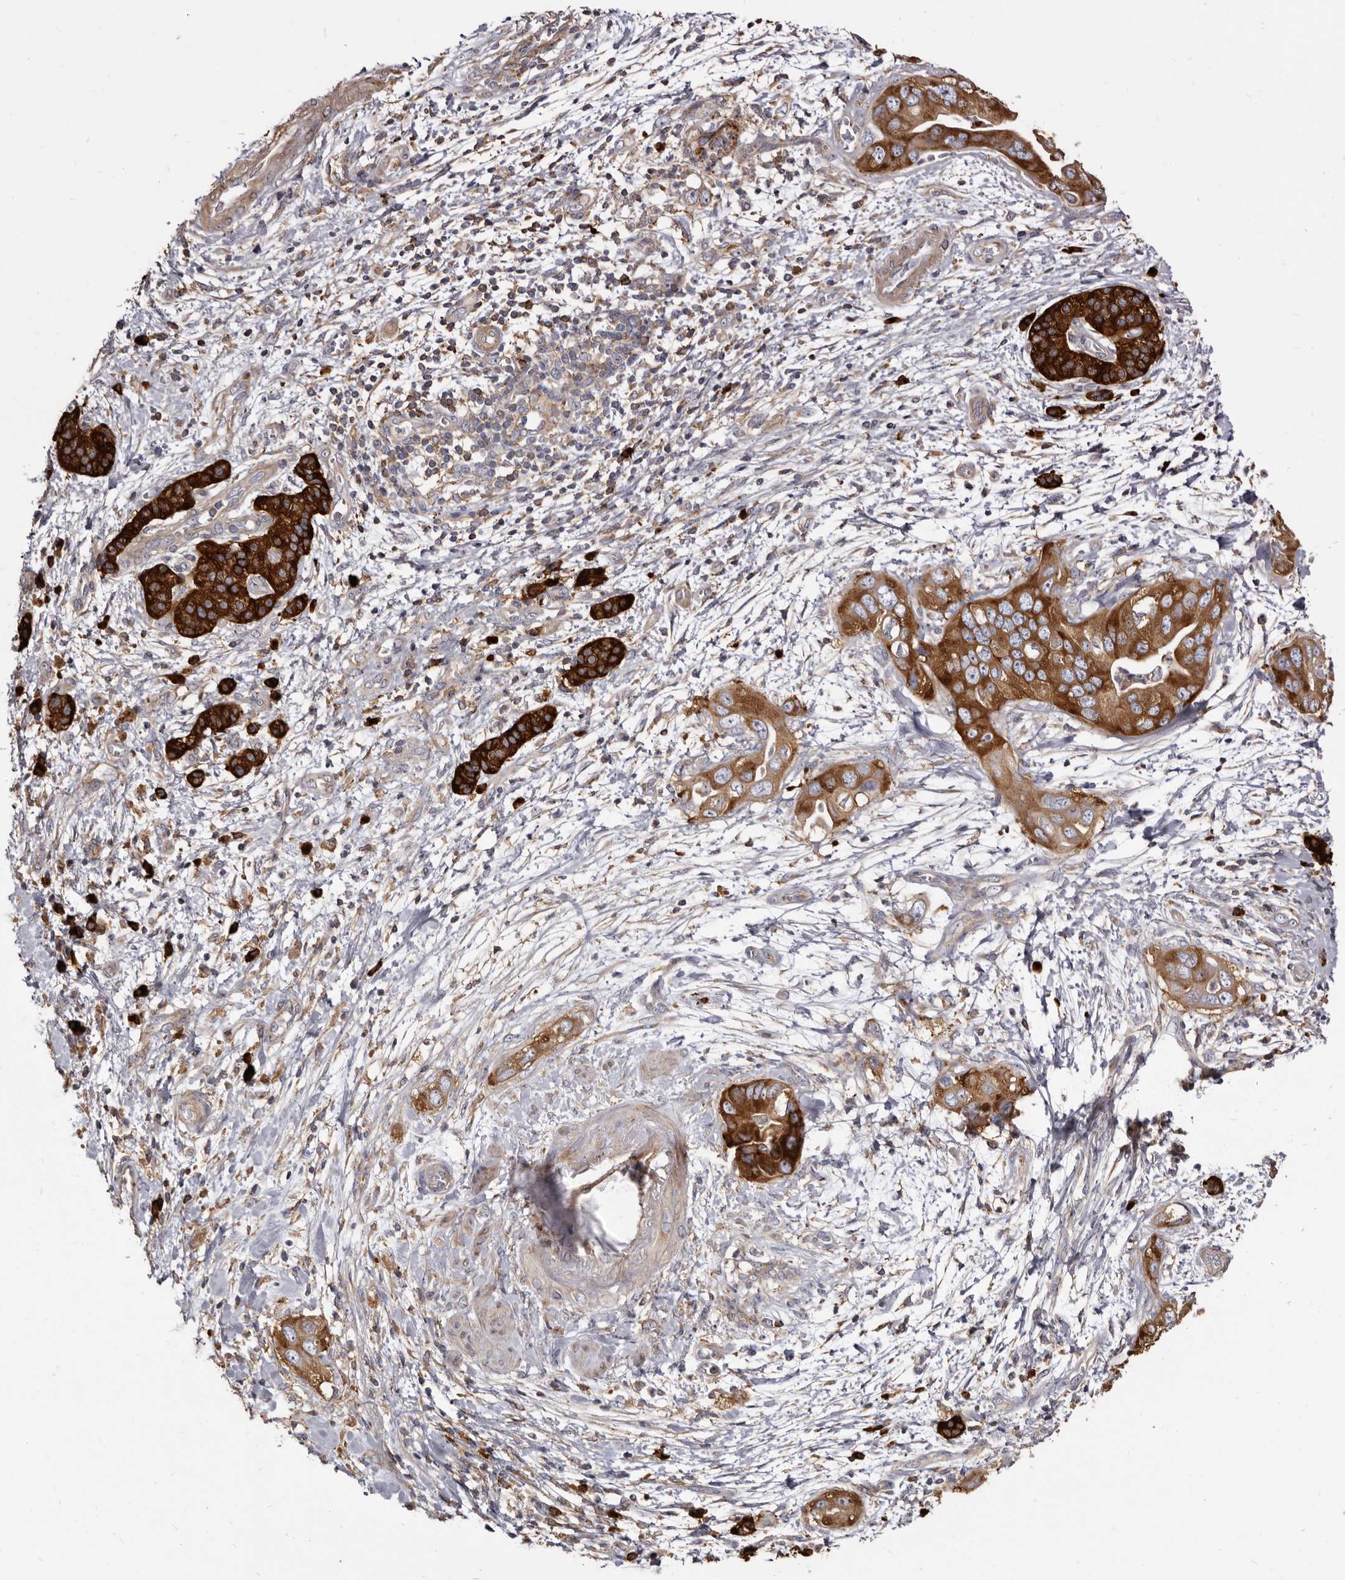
{"staining": {"intensity": "strong", "quantity": ">75%", "location": "cytoplasmic/membranous"}, "tissue": "pancreatic cancer", "cell_type": "Tumor cells", "image_type": "cancer", "snomed": [{"axis": "morphology", "description": "Adenocarcinoma, NOS"}, {"axis": "topography", "description": "Pancreas"}], "caption": "Protein staining of pancreatic cancer (adenocarcinoma) tissue displays strong cytoplasmic/membranous positivity in approximately >75% of tumor cells. (DAB (3,3'-diaminobenzidine) IHC, brown staining for protein, blue staining for nuclei).", "gene": "TPD52", "patient": {"sex": "female", "age": 78}}